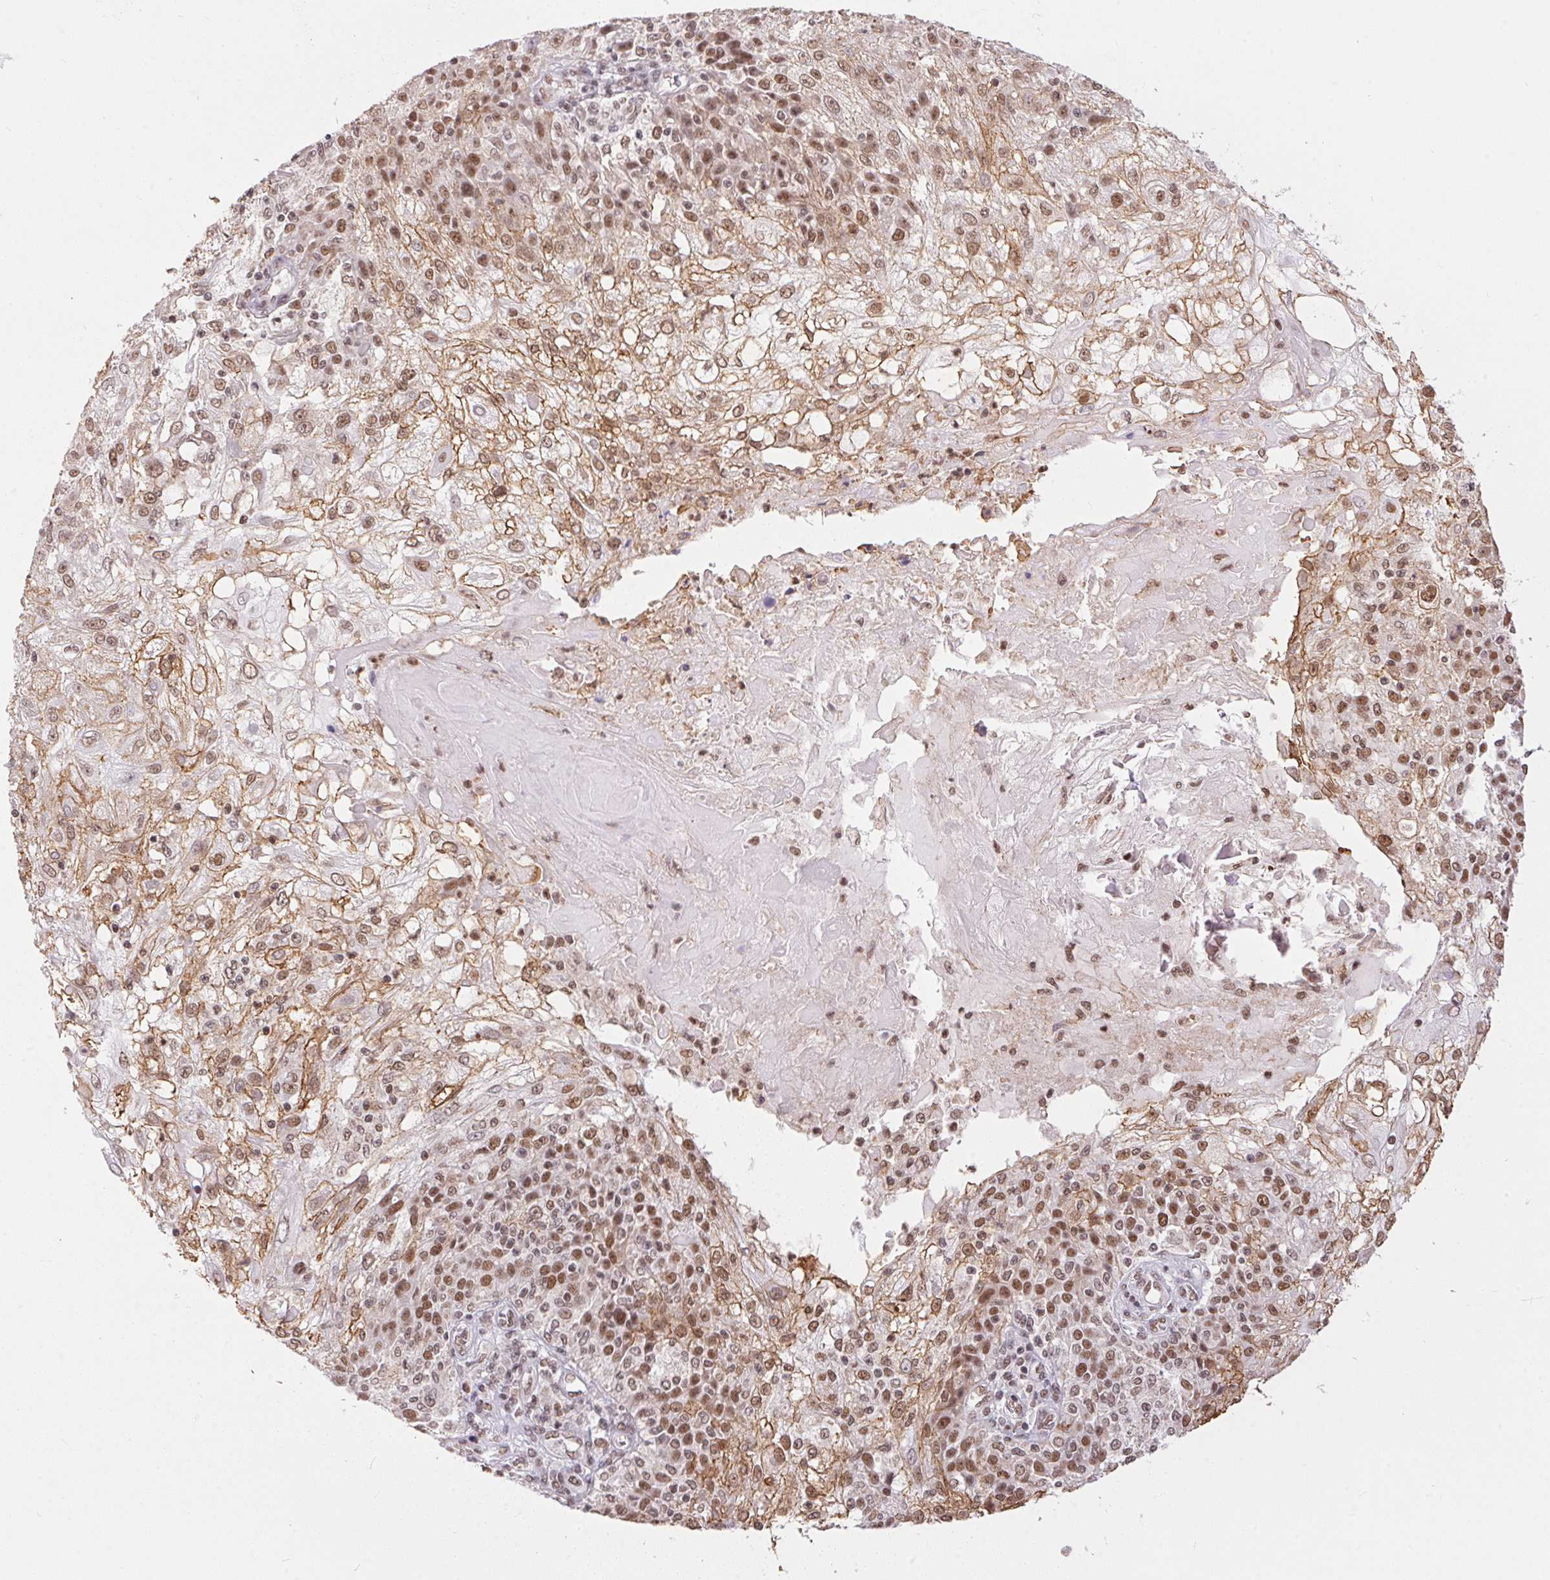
{"staining": {"intensity": "moderate", "quantity": ">75%", "location": "cytoplasmic/membranous,nuclear"}, "tissue": "skin cancer", "cell_type": "Tumor cells", "image_type": "cancer", "snomed": [{"axis": "morphology", "description": "Normal tissue, NOS"}, {"axis": "morphology", "description": "Squamous cell carcinoma, NOS"}, {"axis": "topography", "description": "Skin"}], "caption": "Immunohistochemistry (IHC) micrograph of skin cancer stained for a protein (brown), which displays medium levels of moderate cytoplasmic/membranous and nuclear positivity in approximately >75% of tumor cells.", "gene": "NFE2L1", "patient": {"sex": "female", "age": 83}}